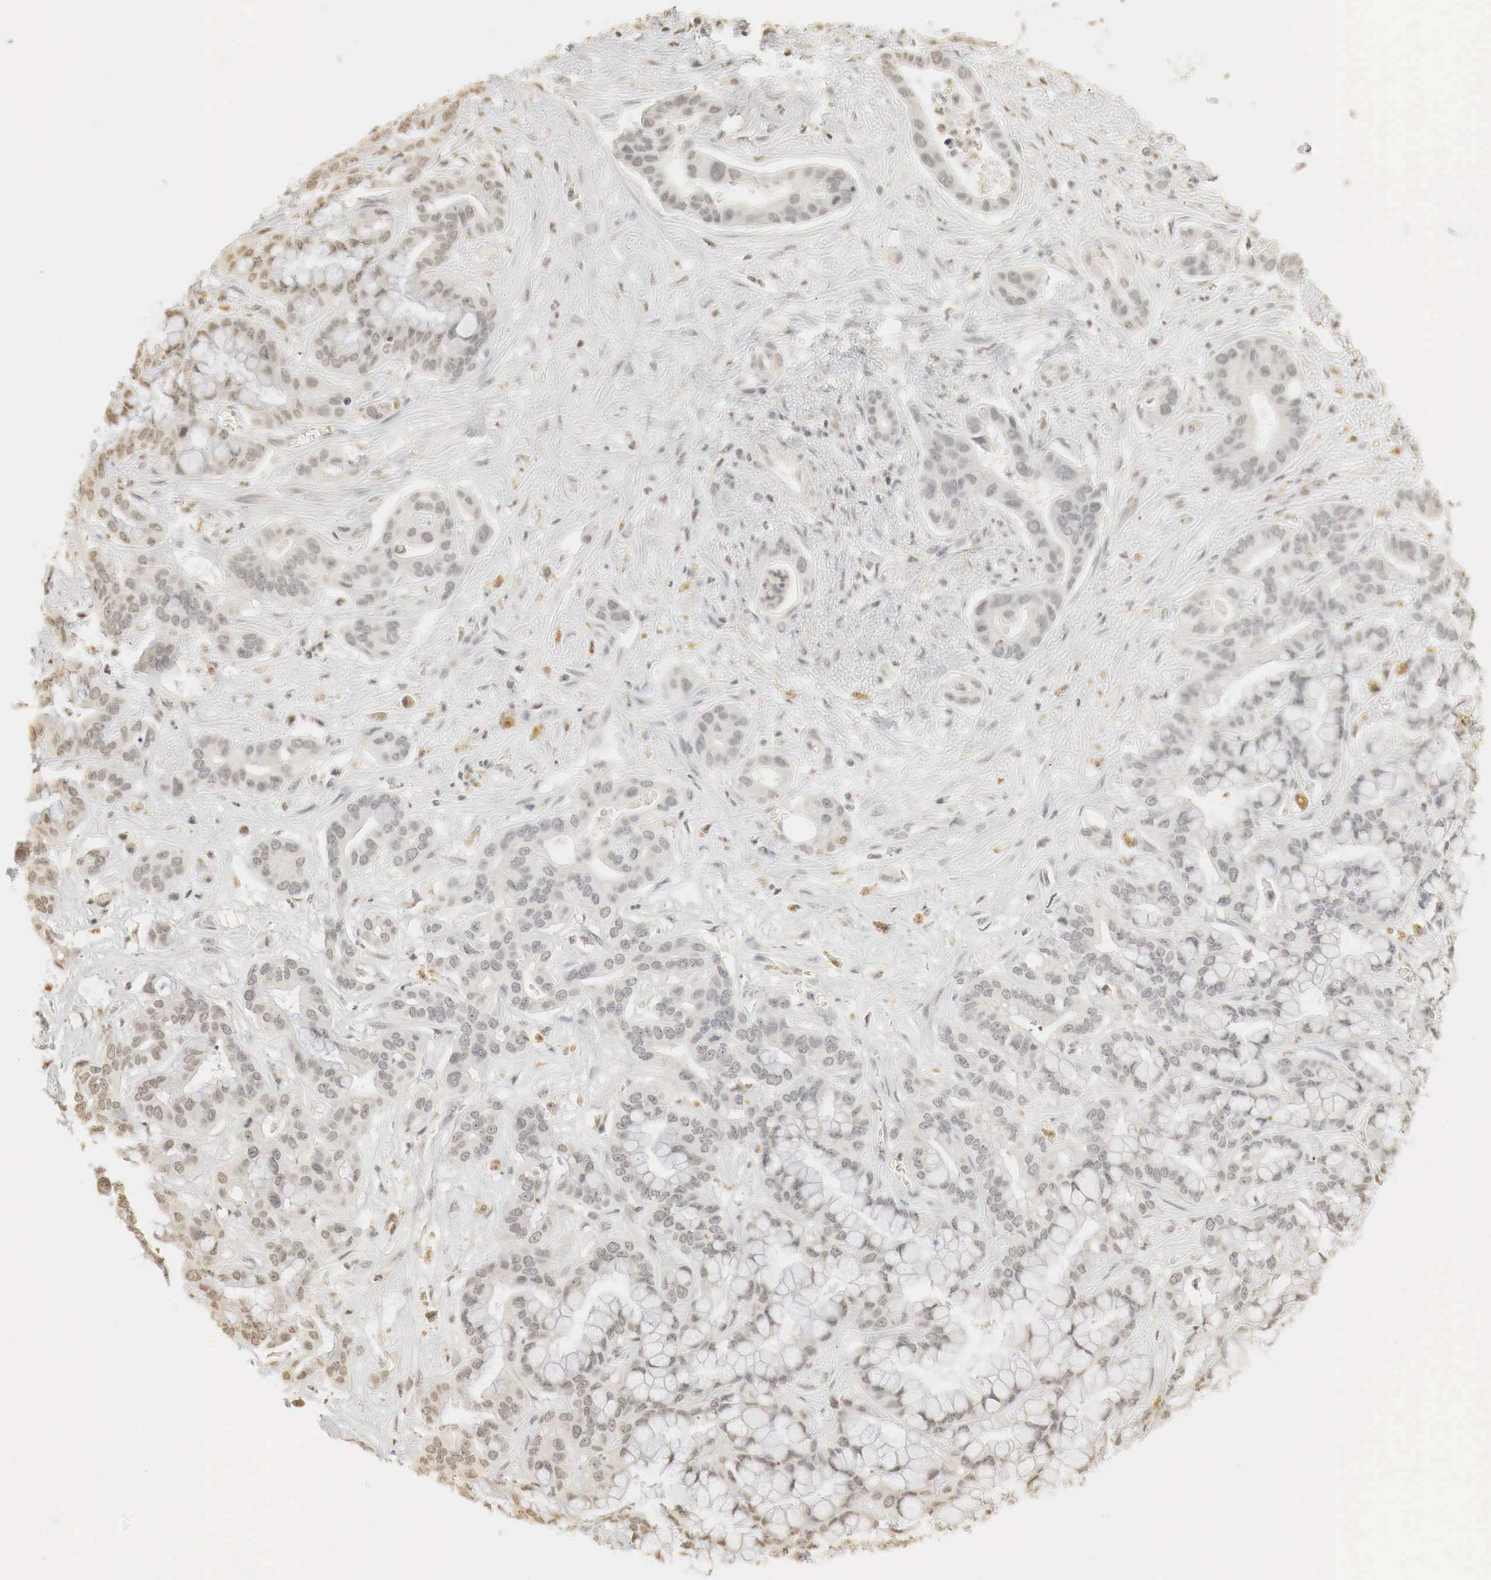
{"staining": {"intensity": "weak", "quantity": "25%-75%", "location": "cytoplasmic/membranous,nuclear"}, "tissue": "liver cancer", "cell_type": "Tumor cells", "image_type": "cancer", "snomed": [{"axis": "morphology", "description": "Cholangiocarcinoma"}, {"axis": "topography", "description": "Liver"}], "caption": "A low amount of weak cytoplasmic/membranous and nuclear staining is appreciated in about 25%-75% of tumor cells in liver cancer tissue.", "gene": "ERBB4", "patient": {"sex": "female", "age": 65}}